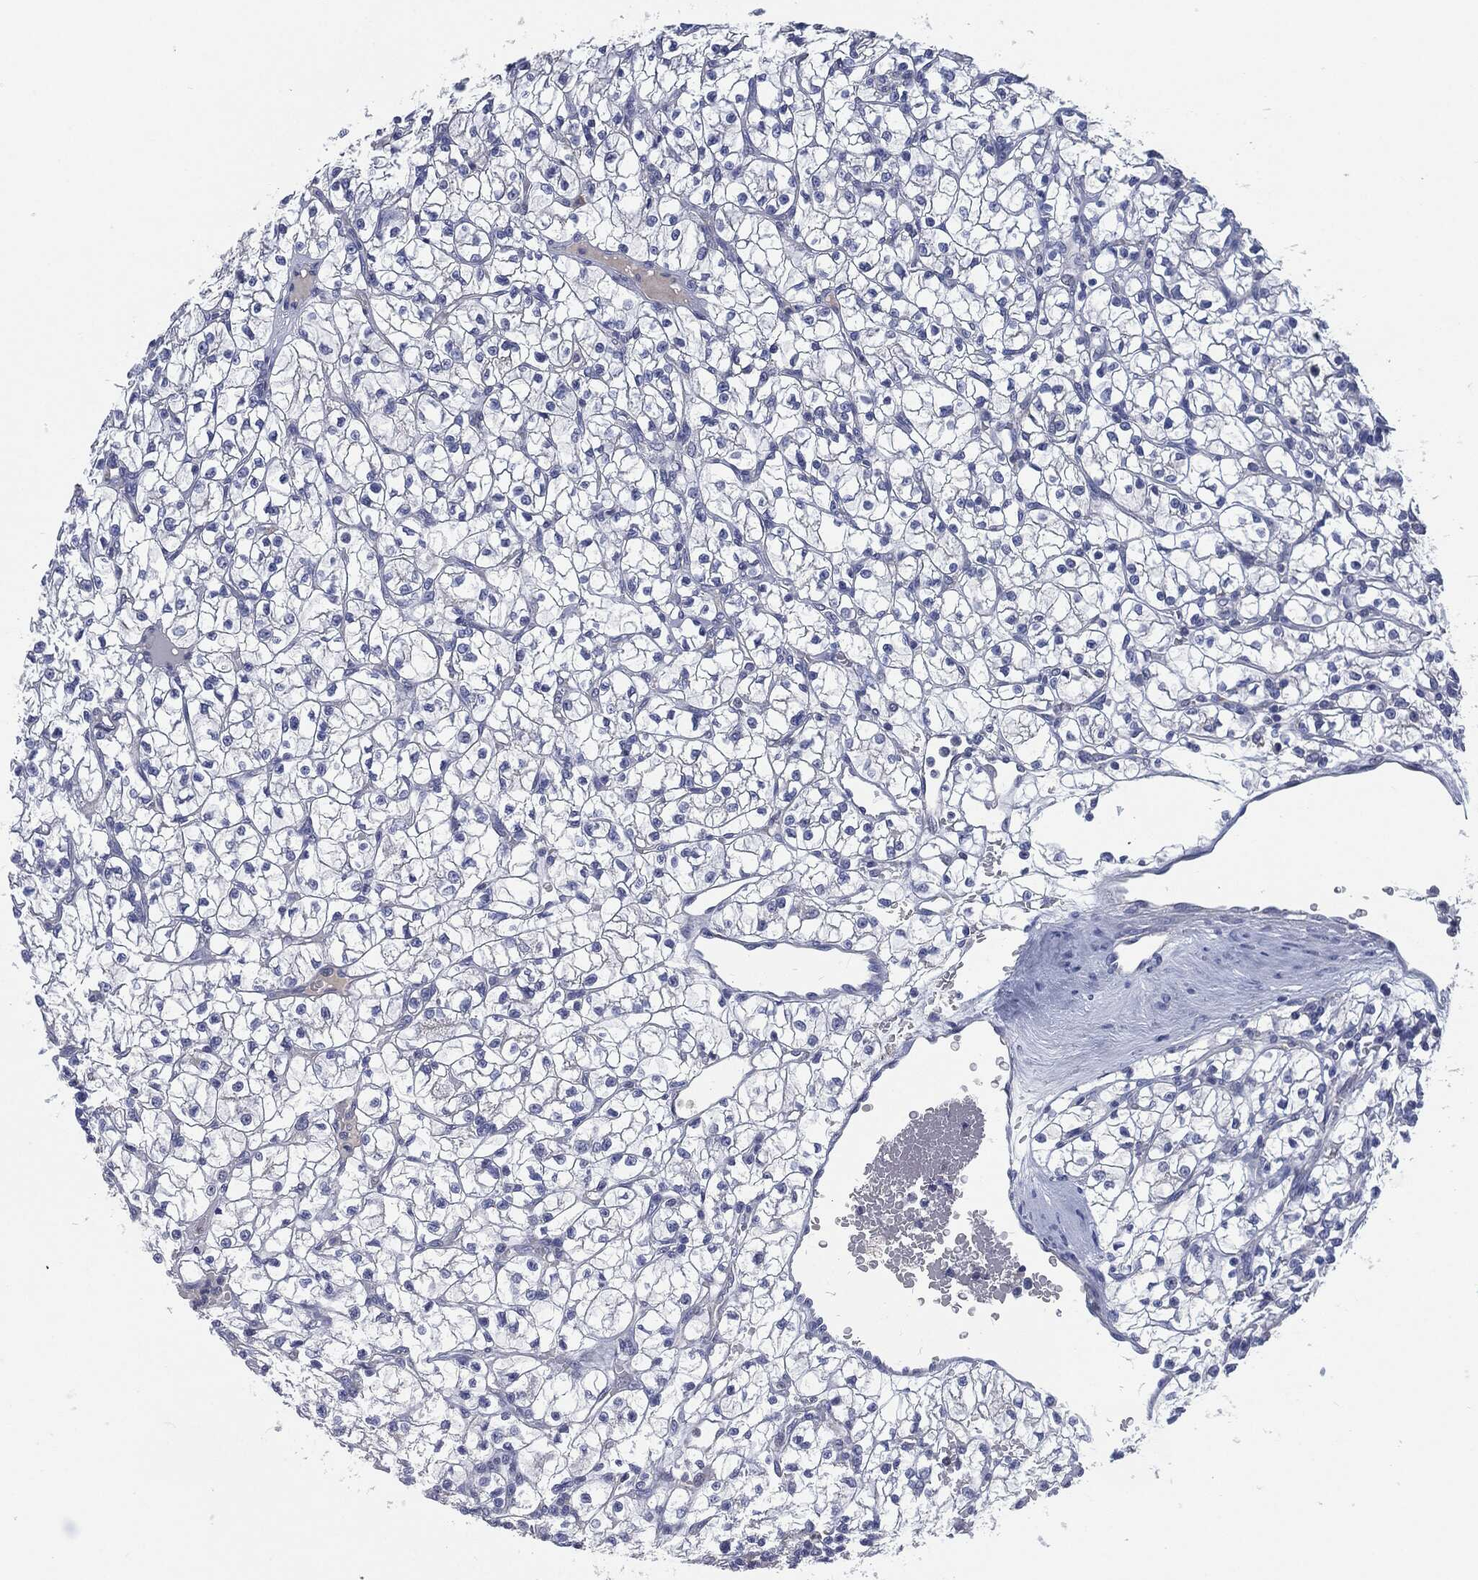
{"staining": {"intensity": "negative", "quantity": "none", "location": "none"}, "tissue": "renal cancer", "cell_type": "Tumor cells", "image_type": "cancer", "snomed": [{"axis": "morphology", "description": "Adenocarcinoma, NOS"}, {"axis": "topography", "description": "Kidney"}], "caption": "Tumor cells show no significant expression in renal cancer (adenocarcinoma).", "gene": "CD27", "patient": {"sex": "female", "age": 64}}